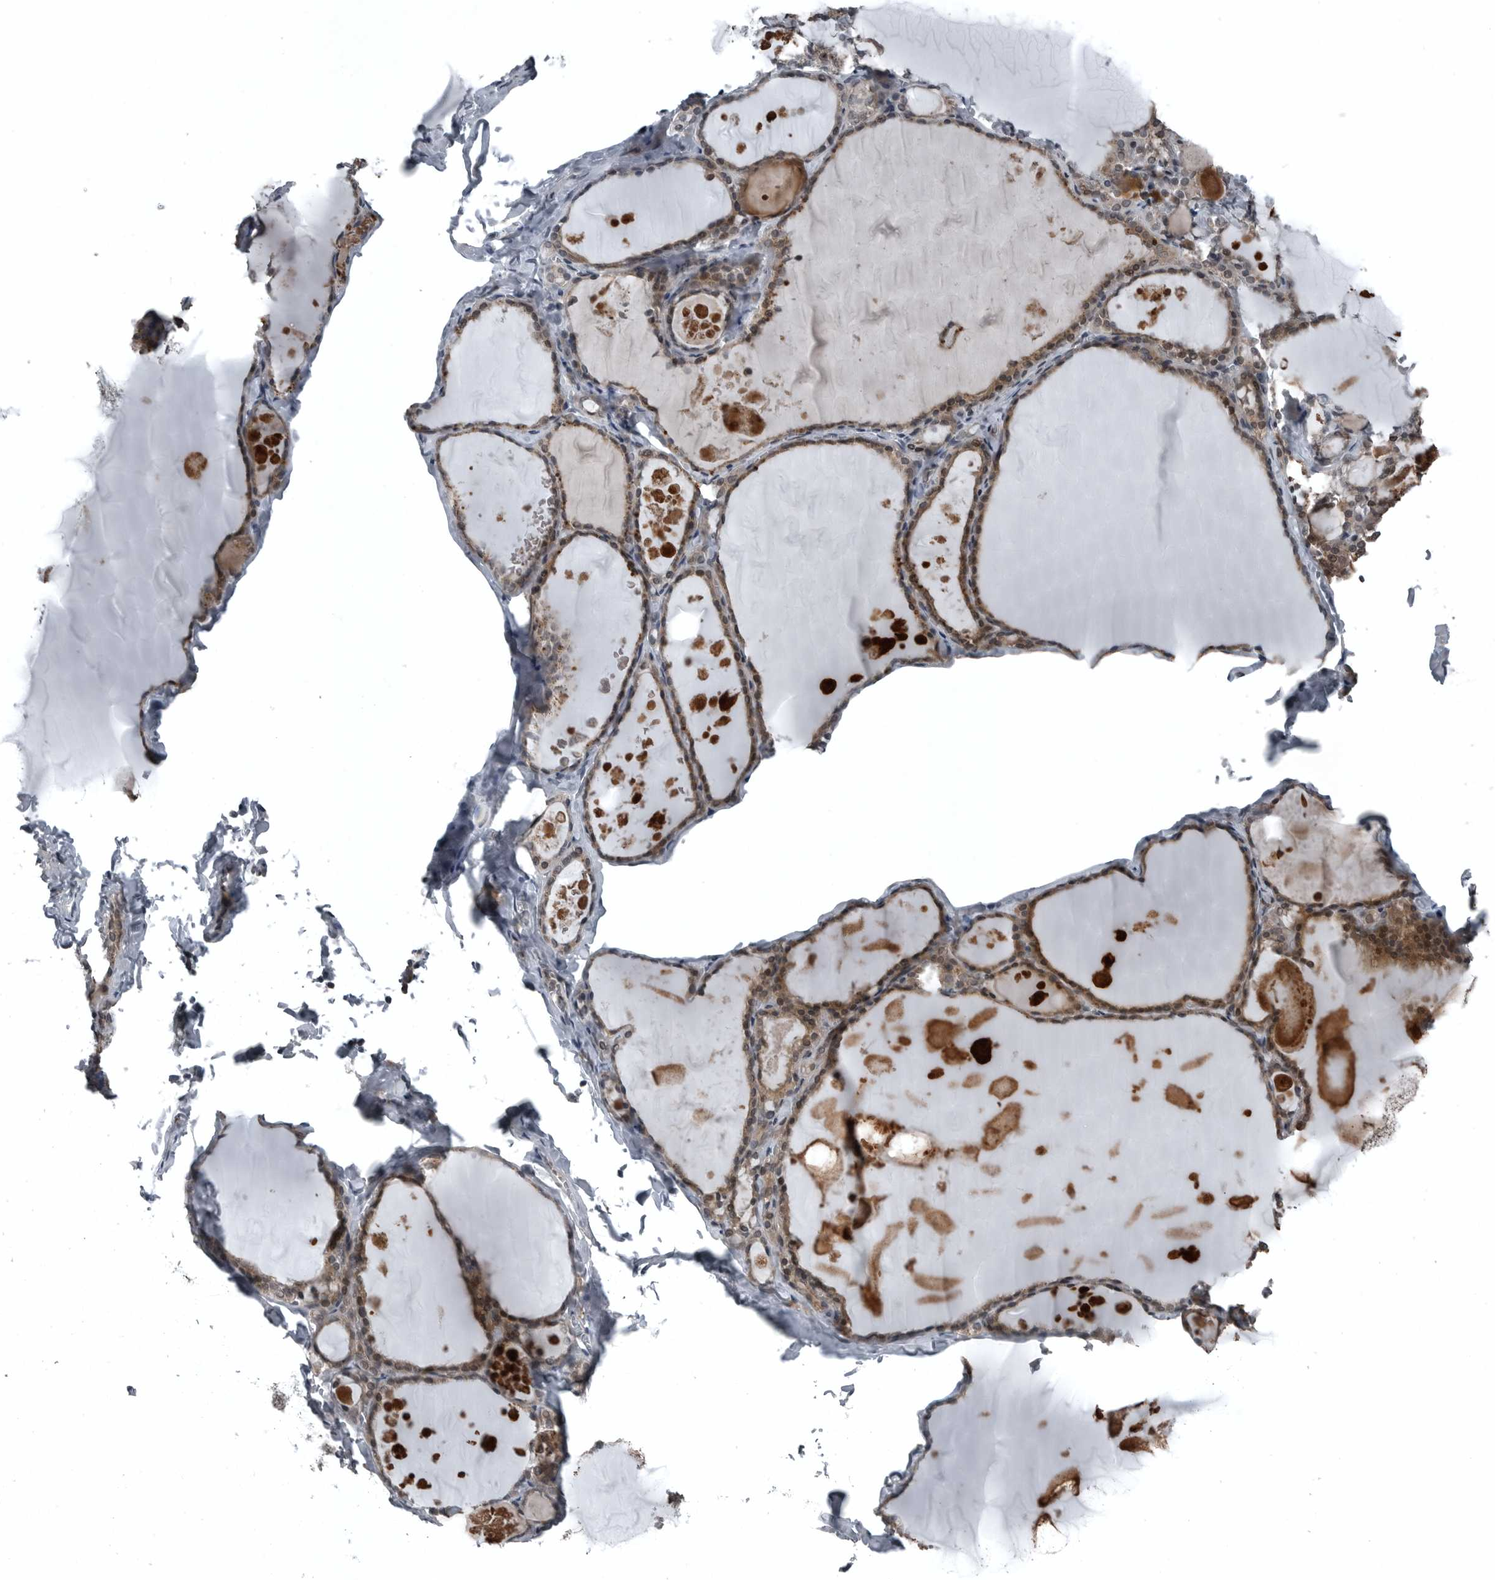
{"staining": {"intensity": "moderate", "quantity": ">75%", "location": "cytoplasmic/membranous"}, "tissue": "thyroid gland", "cell_type": "Glandular cells", "image_type": "normal", "snomed": [{"axis": "morphology", "description": "Normal tissue, NOS"}, {"axis": "topography", "description": "Thyroid gland"}], "caption": "Unremarkable thyroid gland exhibits moderate cytoplasmic/membranous positivity in approximately >75% of glandular cells (DAB (3,3'-diaminobenzidine) IHC, brown staining for protein, blue staining for nuclei)..", "gene": "GAK", "patient": {"sex": "male", "age": 56}}